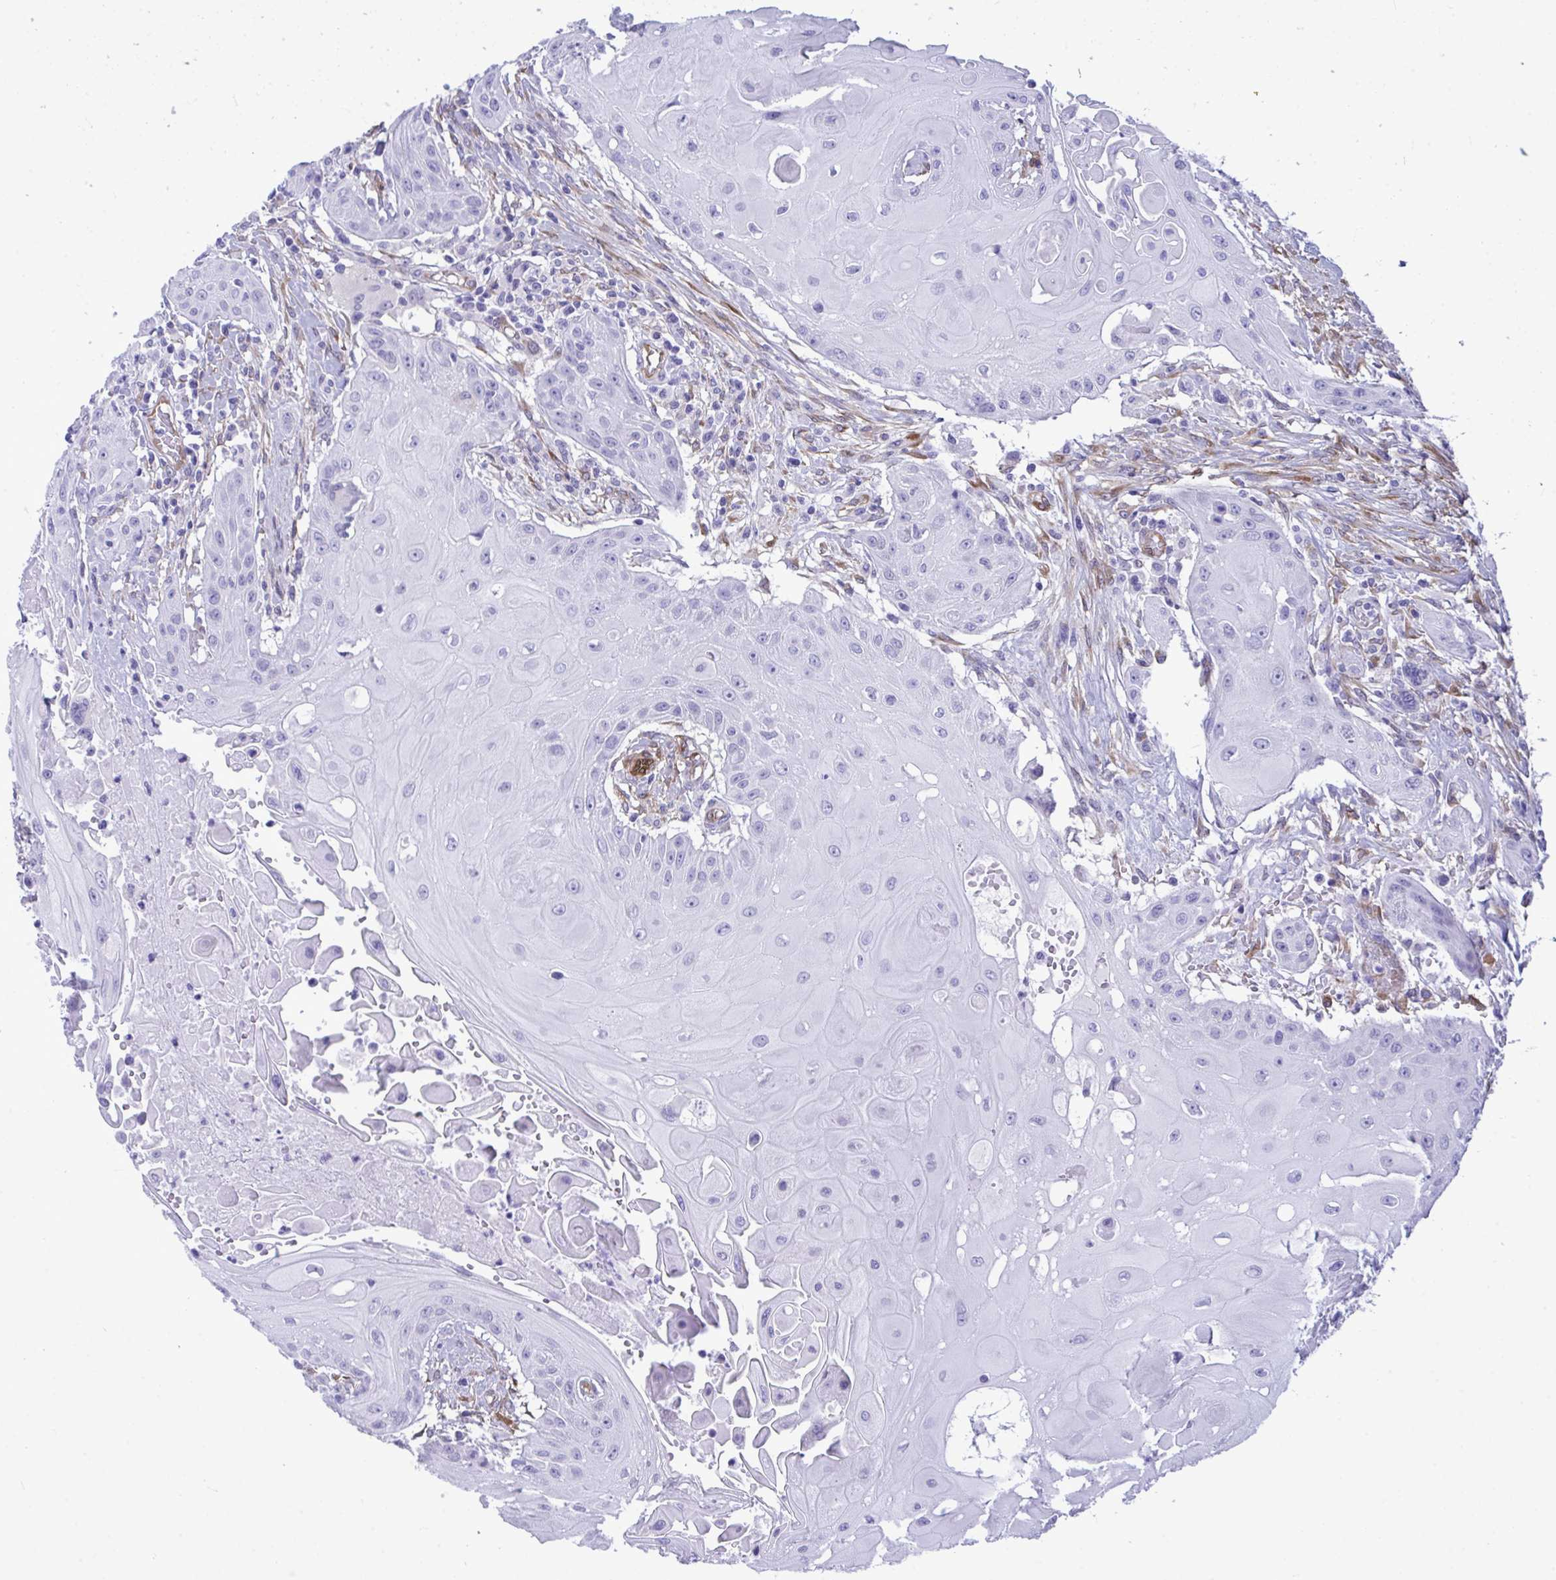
{"staining": {"intensity": "negative", "quantity": "none", "location": "none"}, "tissue": "head and neck cancer", "cell_type": "Tumor cells", "image_type": "cancer", "snomed": [{"axis": "morphology", "description": "Squamous cell carcinoma, NOS"}, {"axis": "topography", "description": "Oral tissue"}, {"axis": "topography", "description": "Head-Neck"}, {"axis": "topography", "description": "Neck, NOS"}], "caption": "Head and neck cancer (squamous cell carcinoma) was stained to show a protein in brown. There is no significant expression in tumor cells.", "gene": "LIMS2", "patient": {"sex": "female", "age": 55}}